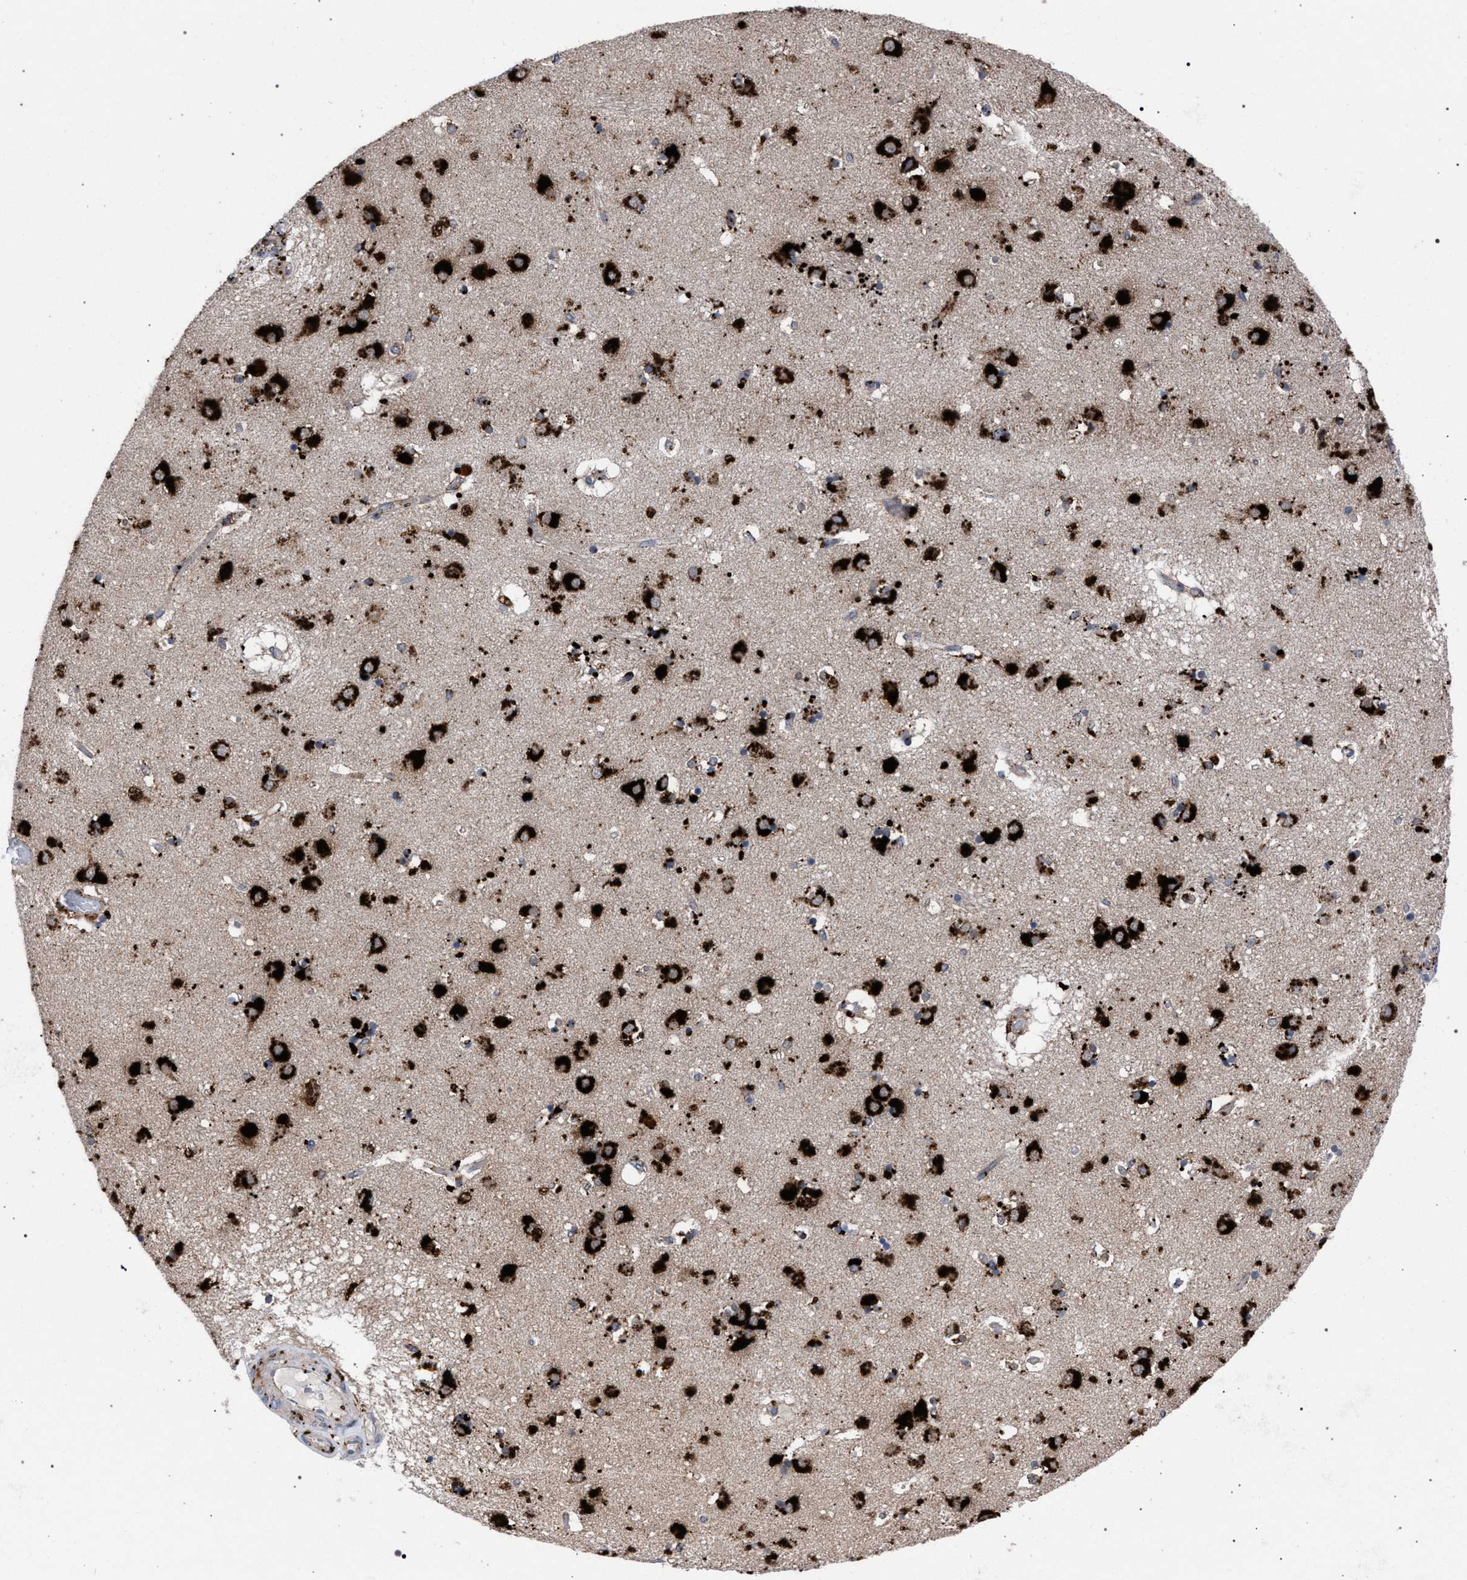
{"staining": {"intensity": "strong", "quantity": "25%-75%", "location": "cytoplasmic/membranous"}, "tissue": "caudate", "cell_type": "Glial cells", "image_type": "normal", "snomed": [{"axis": "morphology", "description": "Normal tissue, NOS"}, {"axis": "topography", "description": "Lateral ventricle wall"}], "caption": "High-magnification brightfield microscopy of normal caudate stained with DAB (3,3'-diaminobenzidine) (brown) and counterstained with hematoxylin (blue). glial cells exhibit strong cytoplasmic/membranous staining is present in approximately25%-75% of cells.", "gene": "PPT1", "patient": {"sex": "male", "age": 70}}